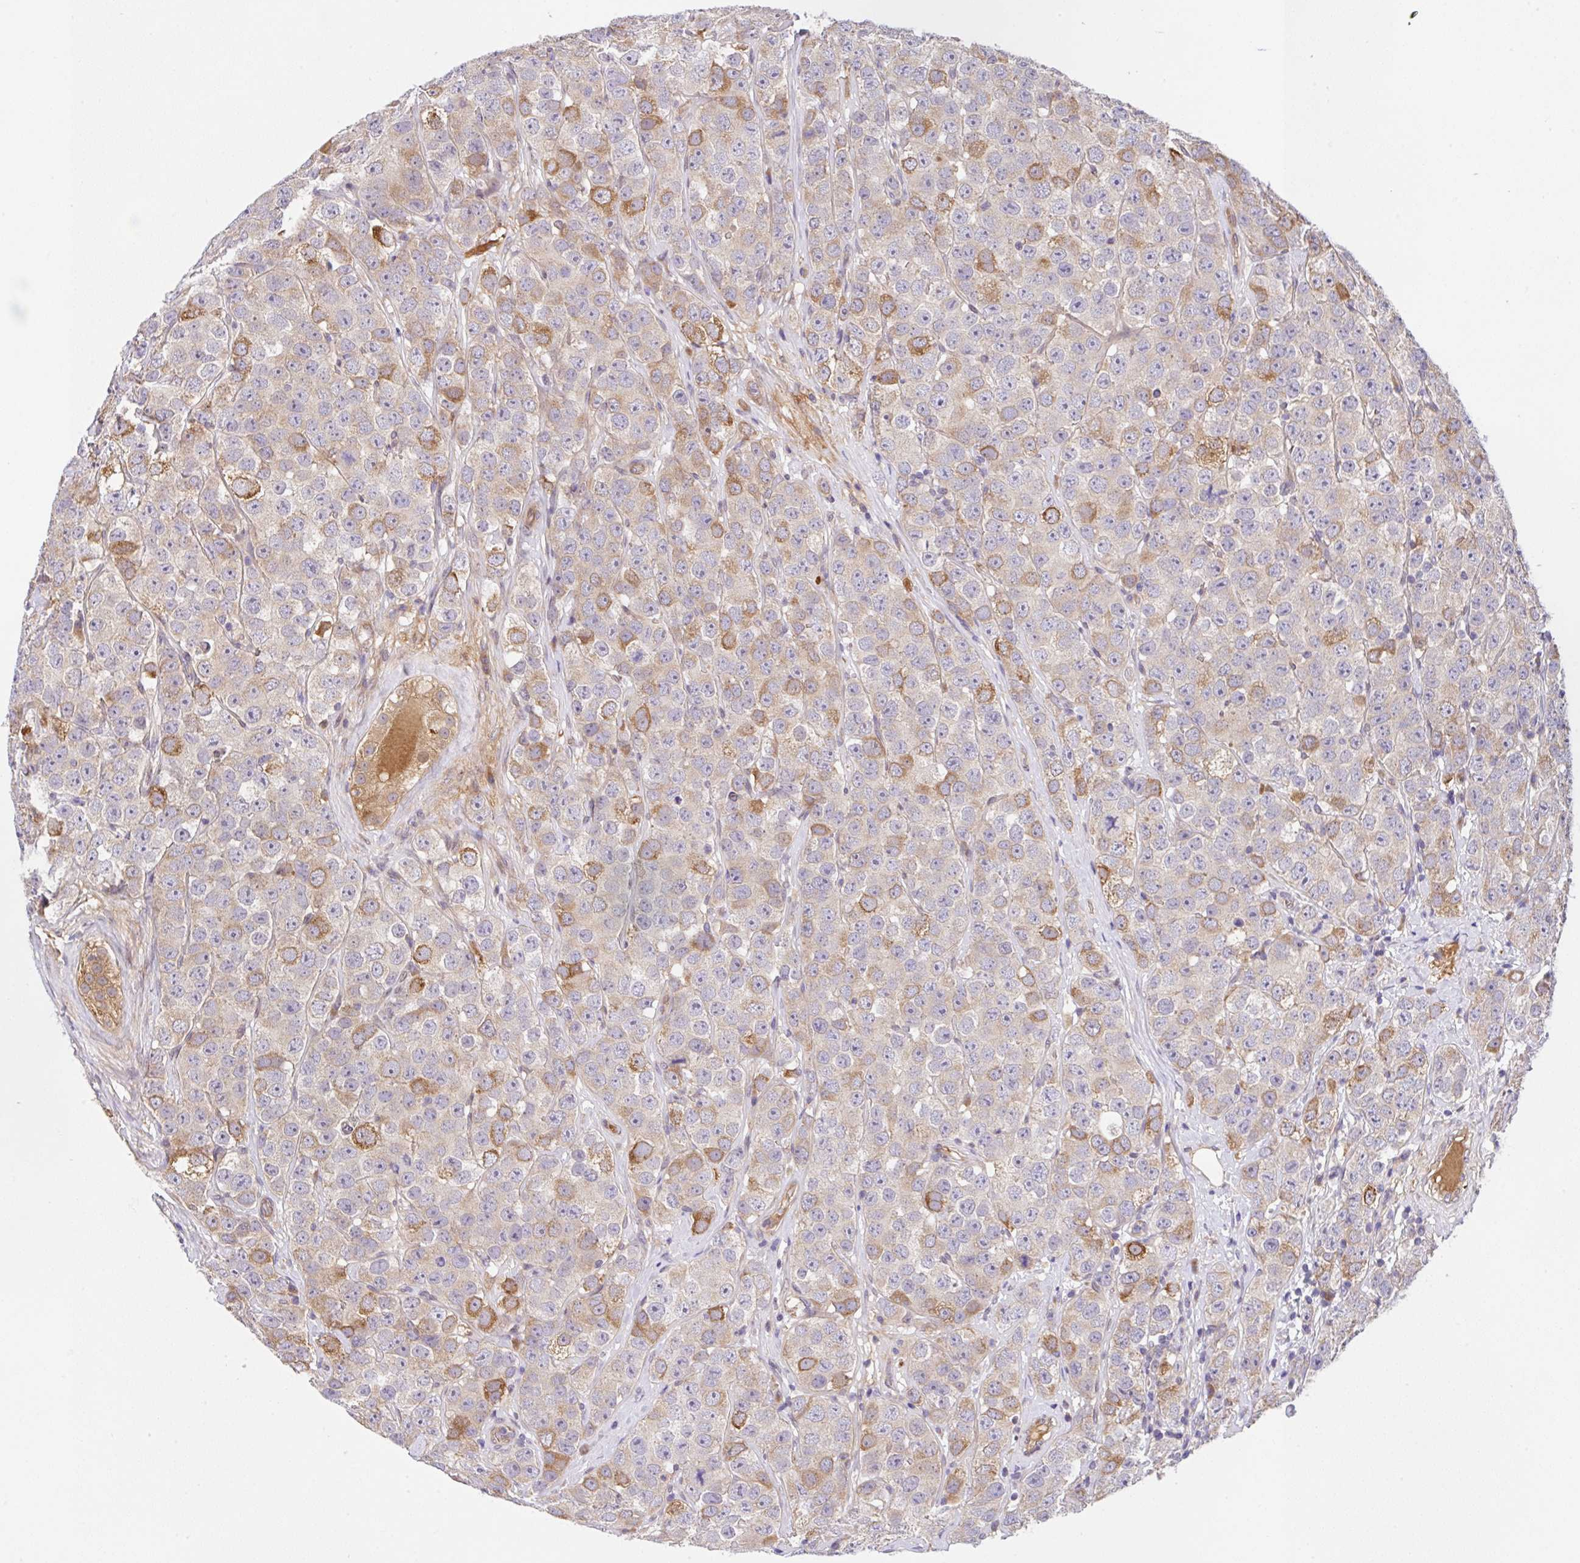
{"staining": {"intensity": "moderate", "quantity": "25%-75%", "location": "cytoplasmic/membranous"}, "tissue": "testis cancer", "cell_type": "Tumor cells", "image_type": "cancer", "snomed": [{"axis": "morphology", "description": "Seminoma, NOS"}, {"axis": "topography", "description": "Testis"}], "caption": "Approximately 25%-75% of tumor cells in seminoma (testis) reveal moderate cytoplasmic/membranous protein staining as visualized by brown immunohistochemical staining.", "gene": "UBE4A", "patient": {"sex": "male", "age": 28}}